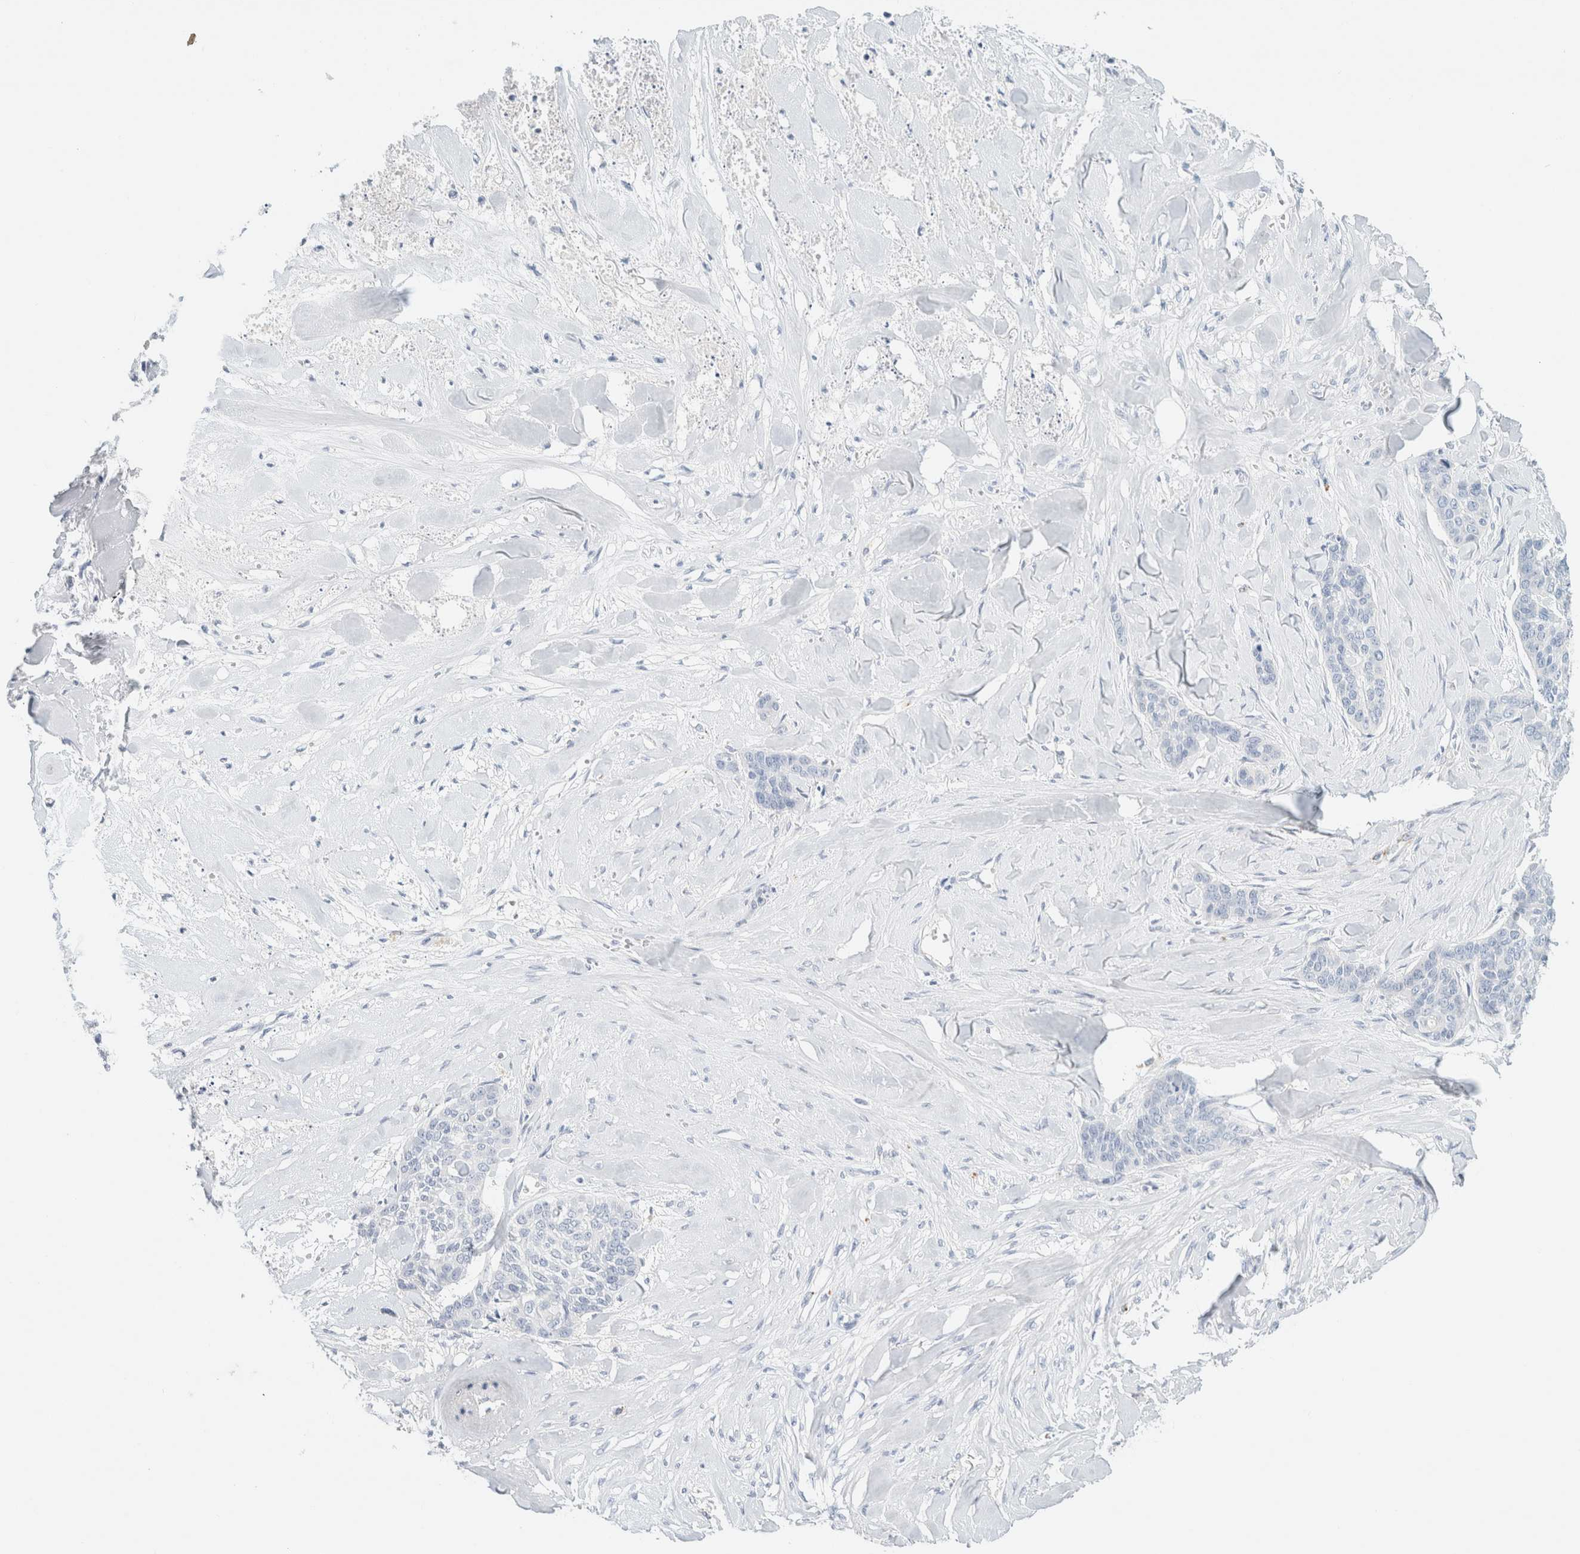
{"staining": {"intensity": "negative", "quantity": "none", "location": "none"}, "tissue": "skin cancer", "cell_type": "Tumor cells", "image_type": "cancer", "snomed": [{"axis": "morphology", "description": "Basal cell carcinoma"}, {"axis": "topography", "description": "Skin"}], "caption": "A histopathology image of human skin basal cell carcinoma is negative for staining in tumor cells. Brightfield microscopy of IHC stained with DAB (brown) and hematoxylin (blue), captured at high magnification.", "gene": "CPQ", "patient": {"sex": "female", "age": 64}}